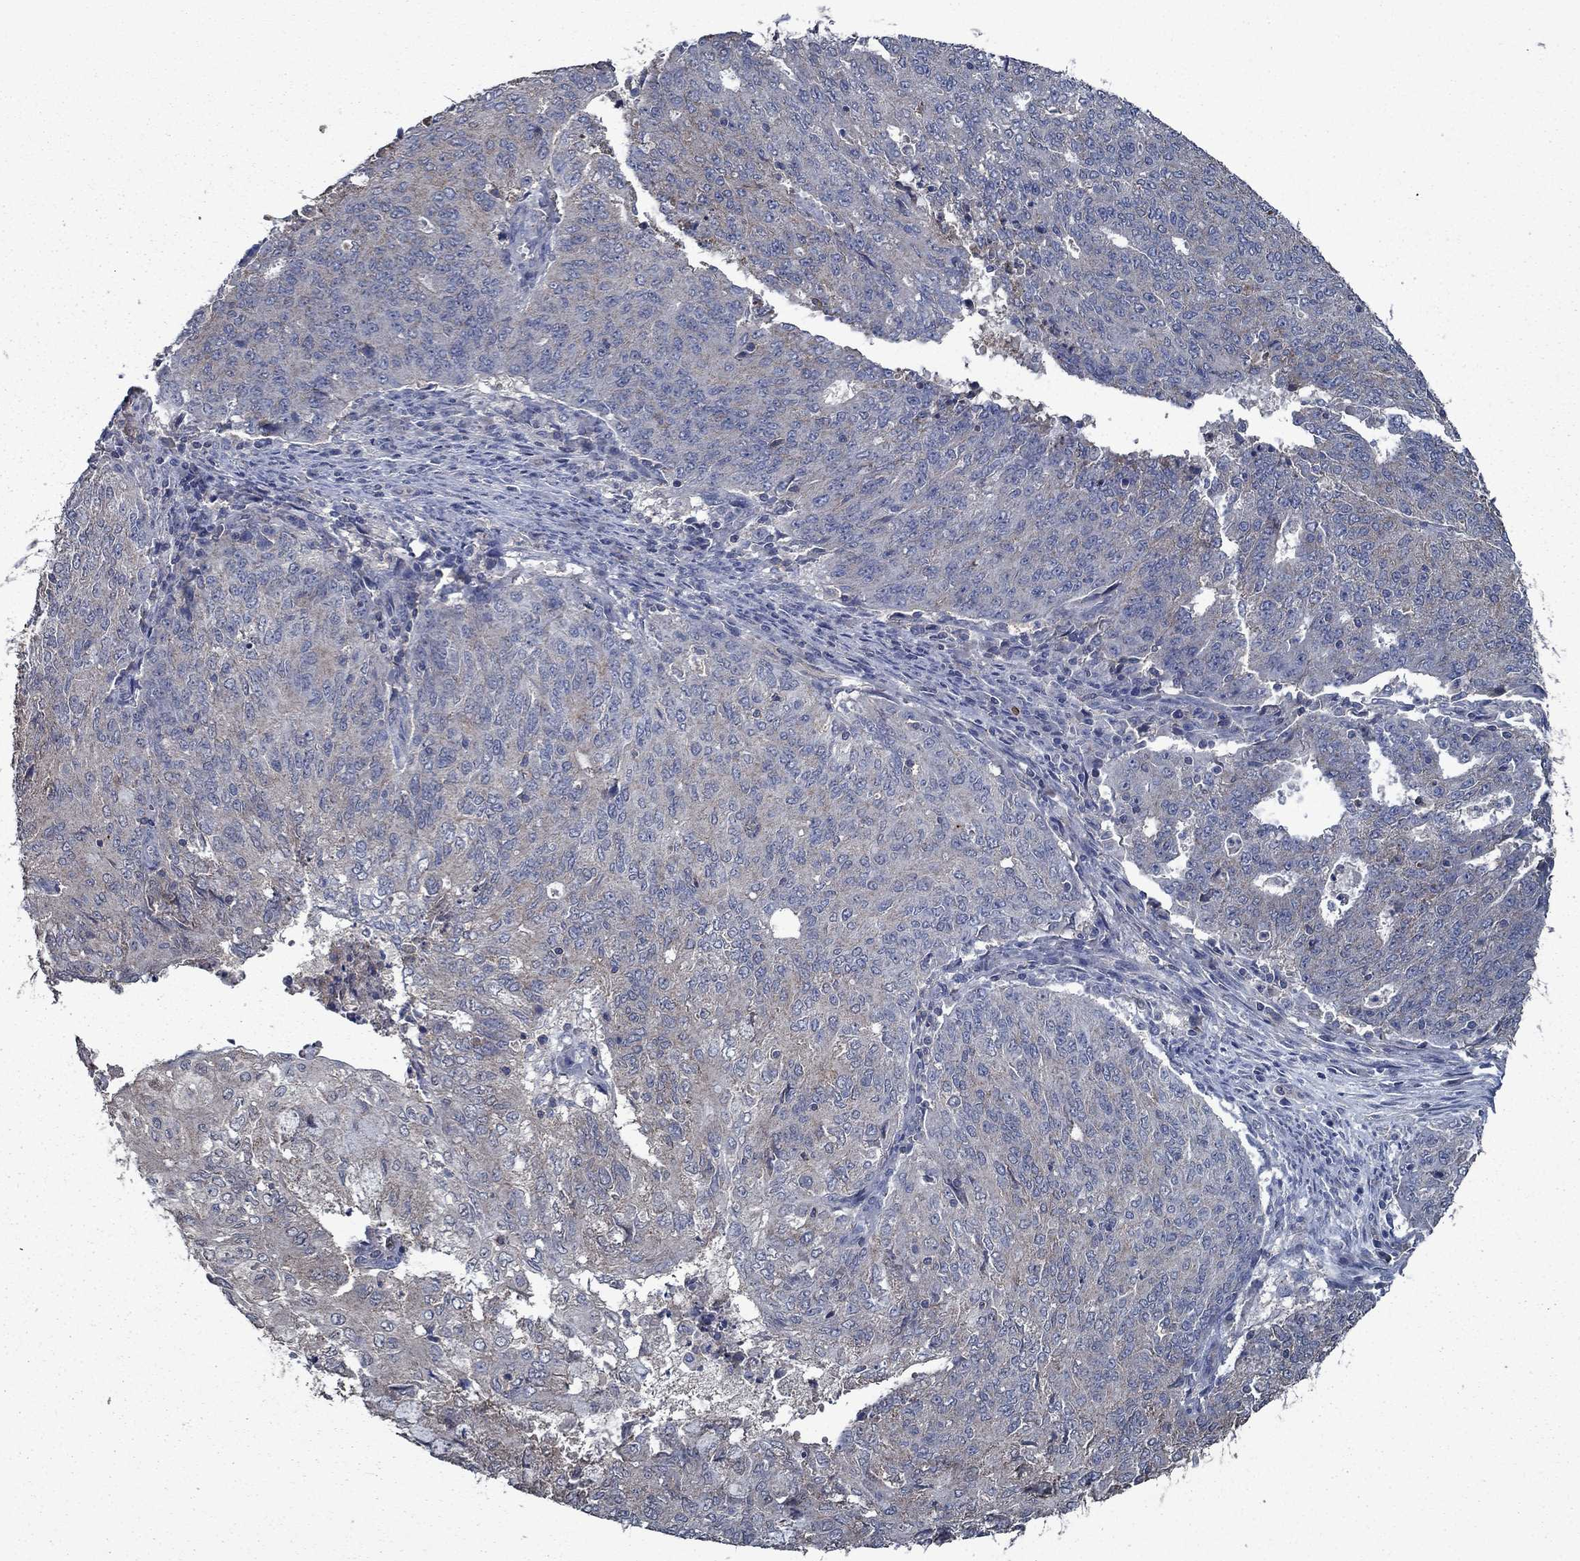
{"staining": {"intensity": "negative", "quantity": "none", "location": "none"}, "tissue": "endometrial cancer", "cell_type": "Tumor cells", "image_type": "cancer", "snomed": [{"axis": "morphology", "description": "Adenocarcinoma, NOS"}, {"axis": "topography", "description": "Endometrium"}], "caption": "Adenocarcinoma (endometrial) was stained to show a protein in brown. There is no significant expression in tumor cells.", "gene": "SLC44A1", "patient": {"sex": "female", "age": 82}}